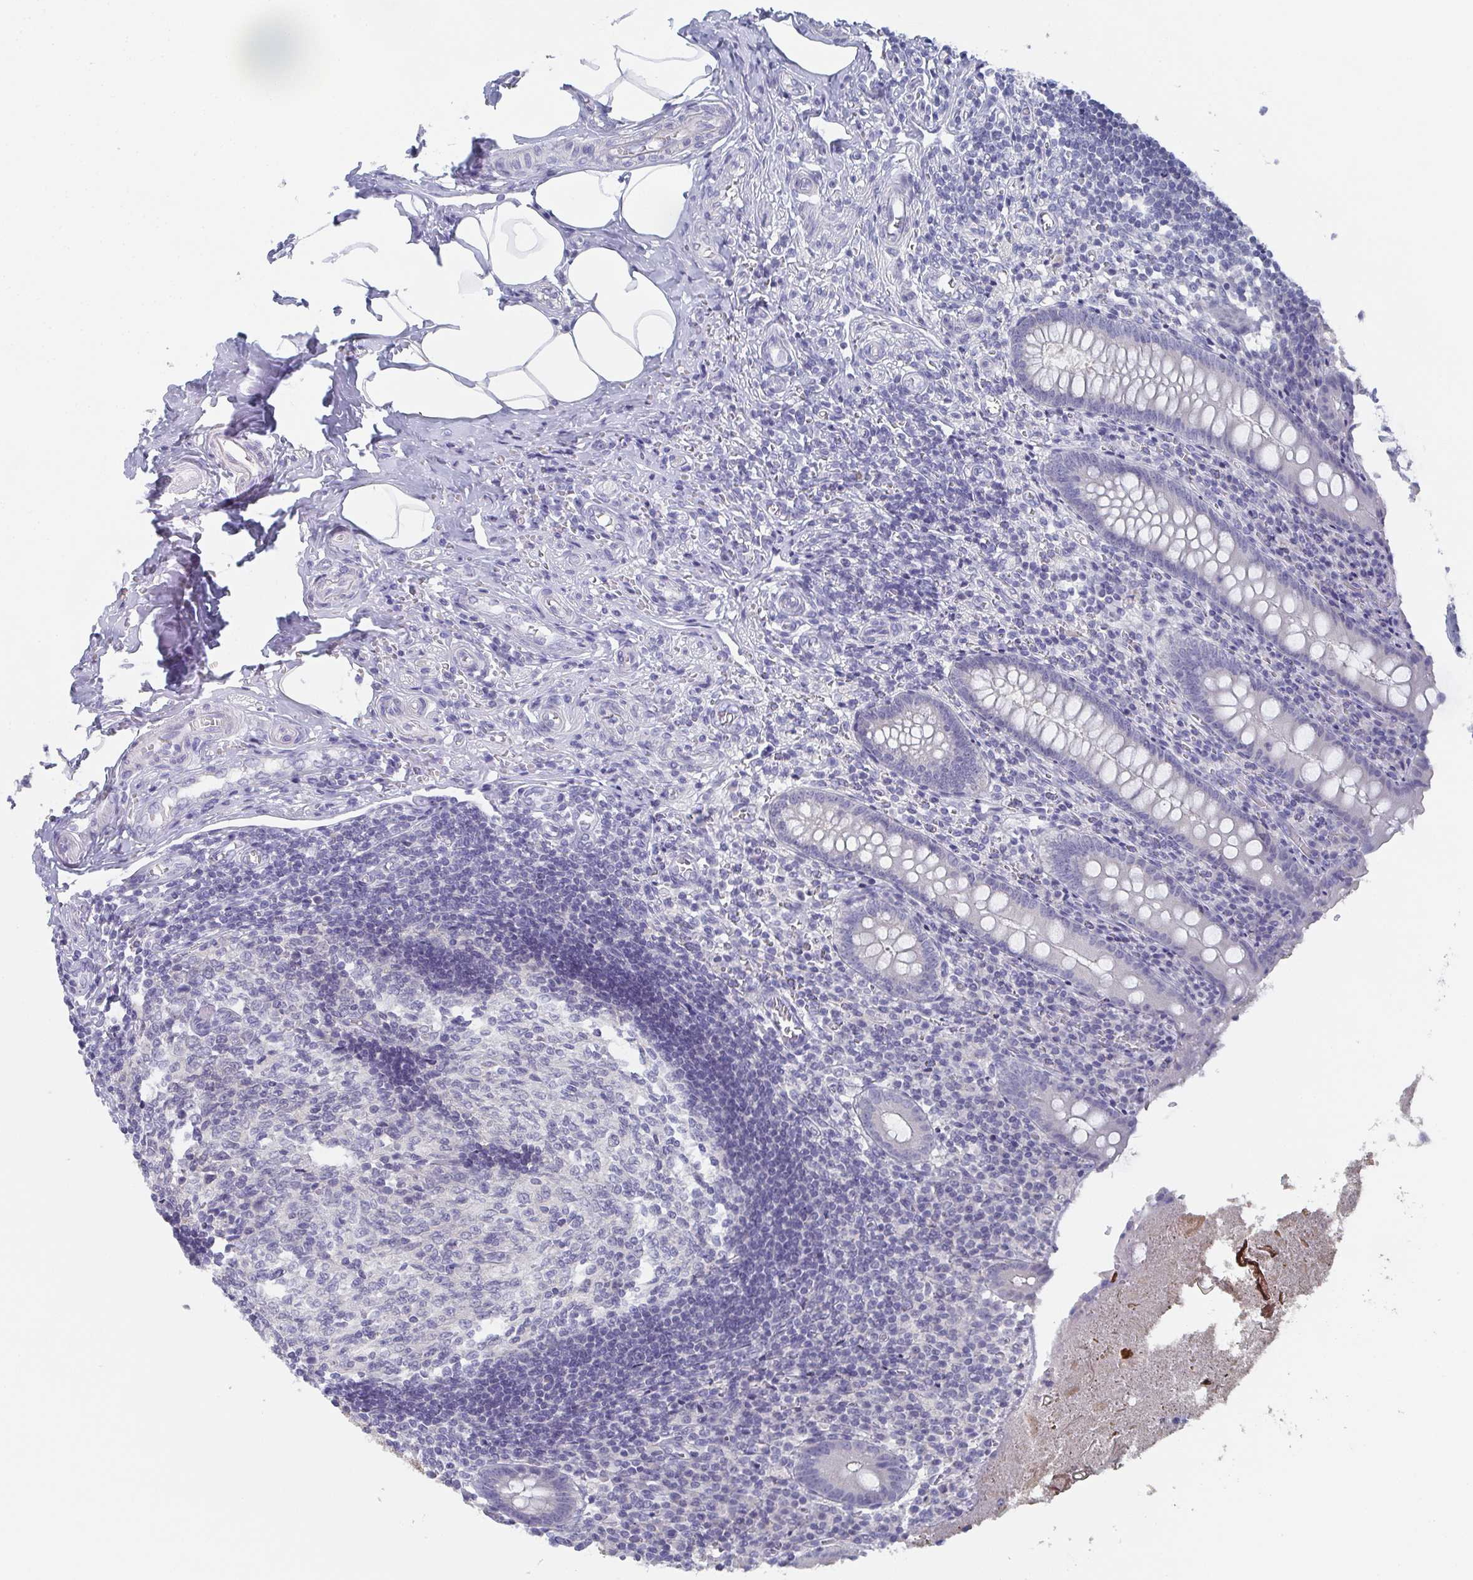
{"staining": {"intensity": "negative", "quantity": "none", "location": "none"}, "tissue": "appendix", "cell_type": "Glandular cells", "image_type": "normal", "snomed": [{"axis": "morphology", "description": "Normal tissue, NOS"}, {"axis": "topography", "description": "Appendix"}], "caption": "Protein analysis of normal appendix reveals no significant staining in glandular cells.", "gene": "DYDC2", "patient": {"sex": "female", "age": 17}}